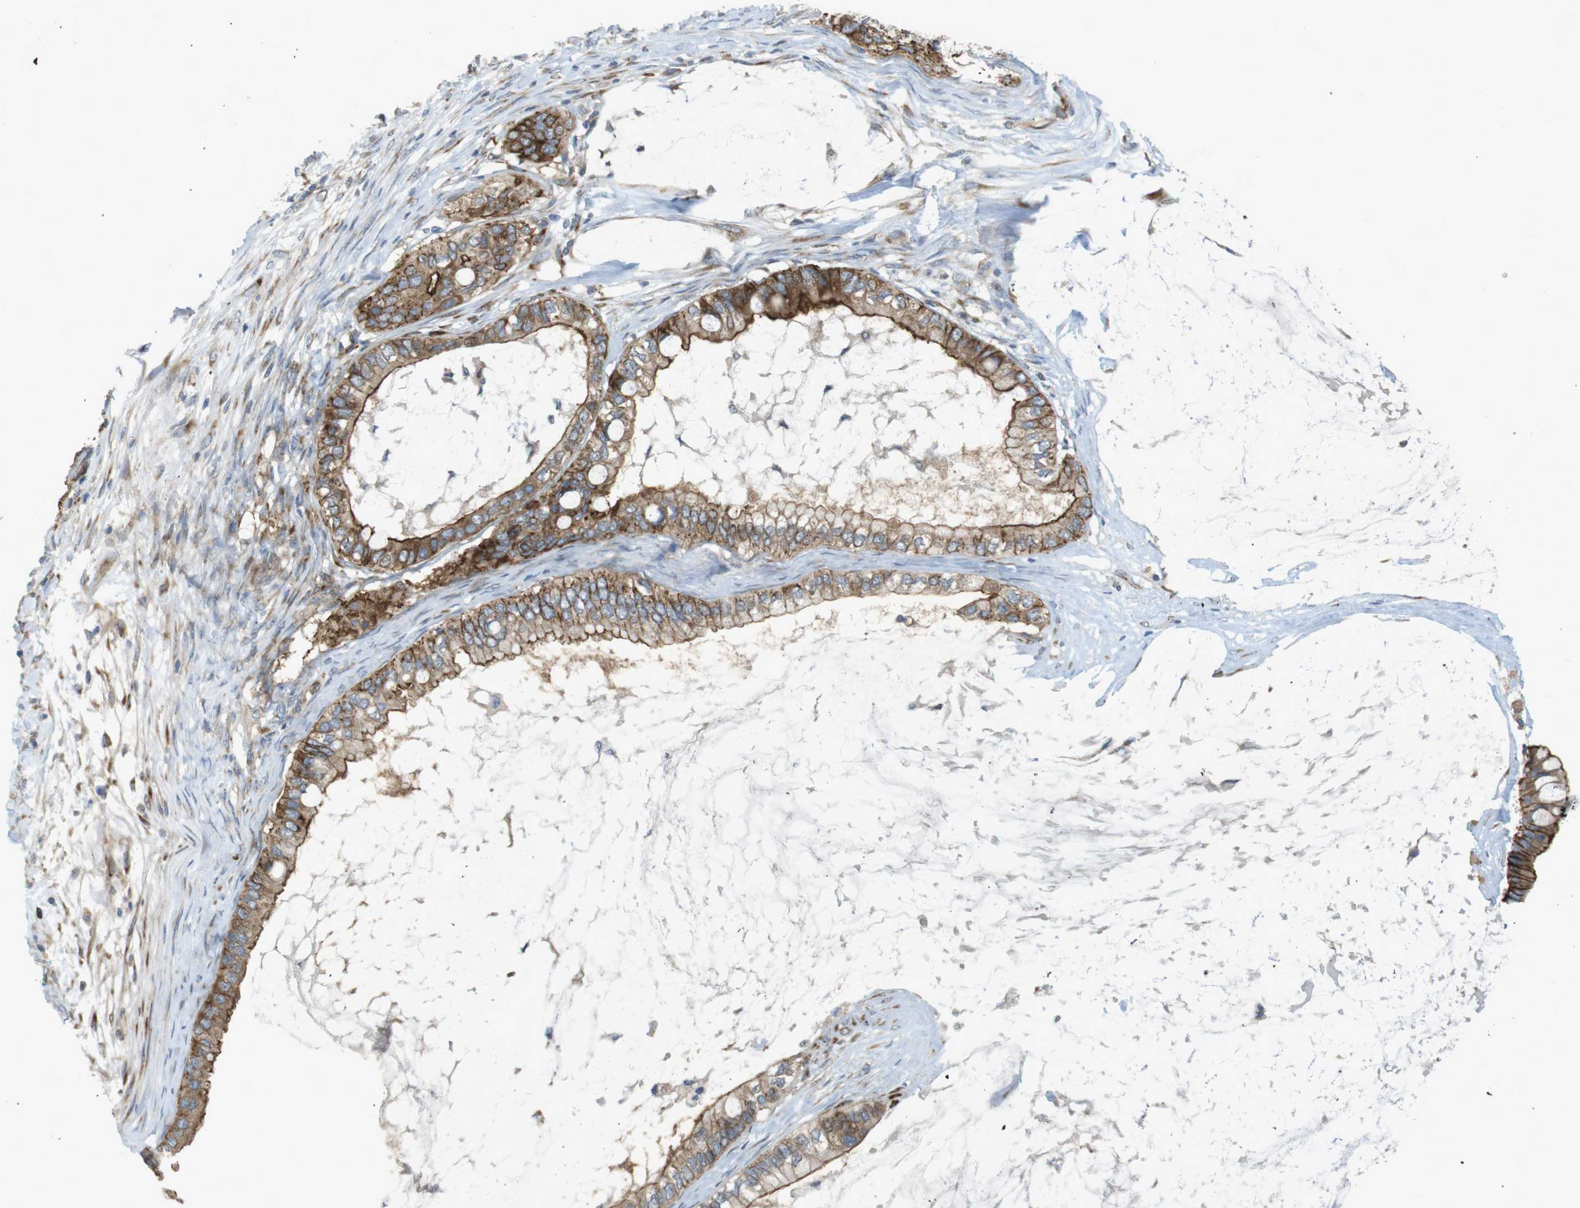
{"staining": {"intensity": "moderate", "quantity": ">75%", "location": "cytoplasmic/membranous"}, "tissue": "ovarian cancer", "cell_type": "Tumor cells", "image_type": "cancer", "snomed": [{"axis": "morphology", "description": "Cystadenocarcinoma, mucinous, NOS"}, {"axis": "topography", "description": "Ovary"}], "caption": "Immunohistochemistry (DAB) staining of mucinous cystadenocarcinoma (ovarian) exhibits moderate cytoplasmic/membranous protein positivity in about >75% of tumor cells.", "gene": "GJC3", "patient": {"sex": "female", "age": 80}}